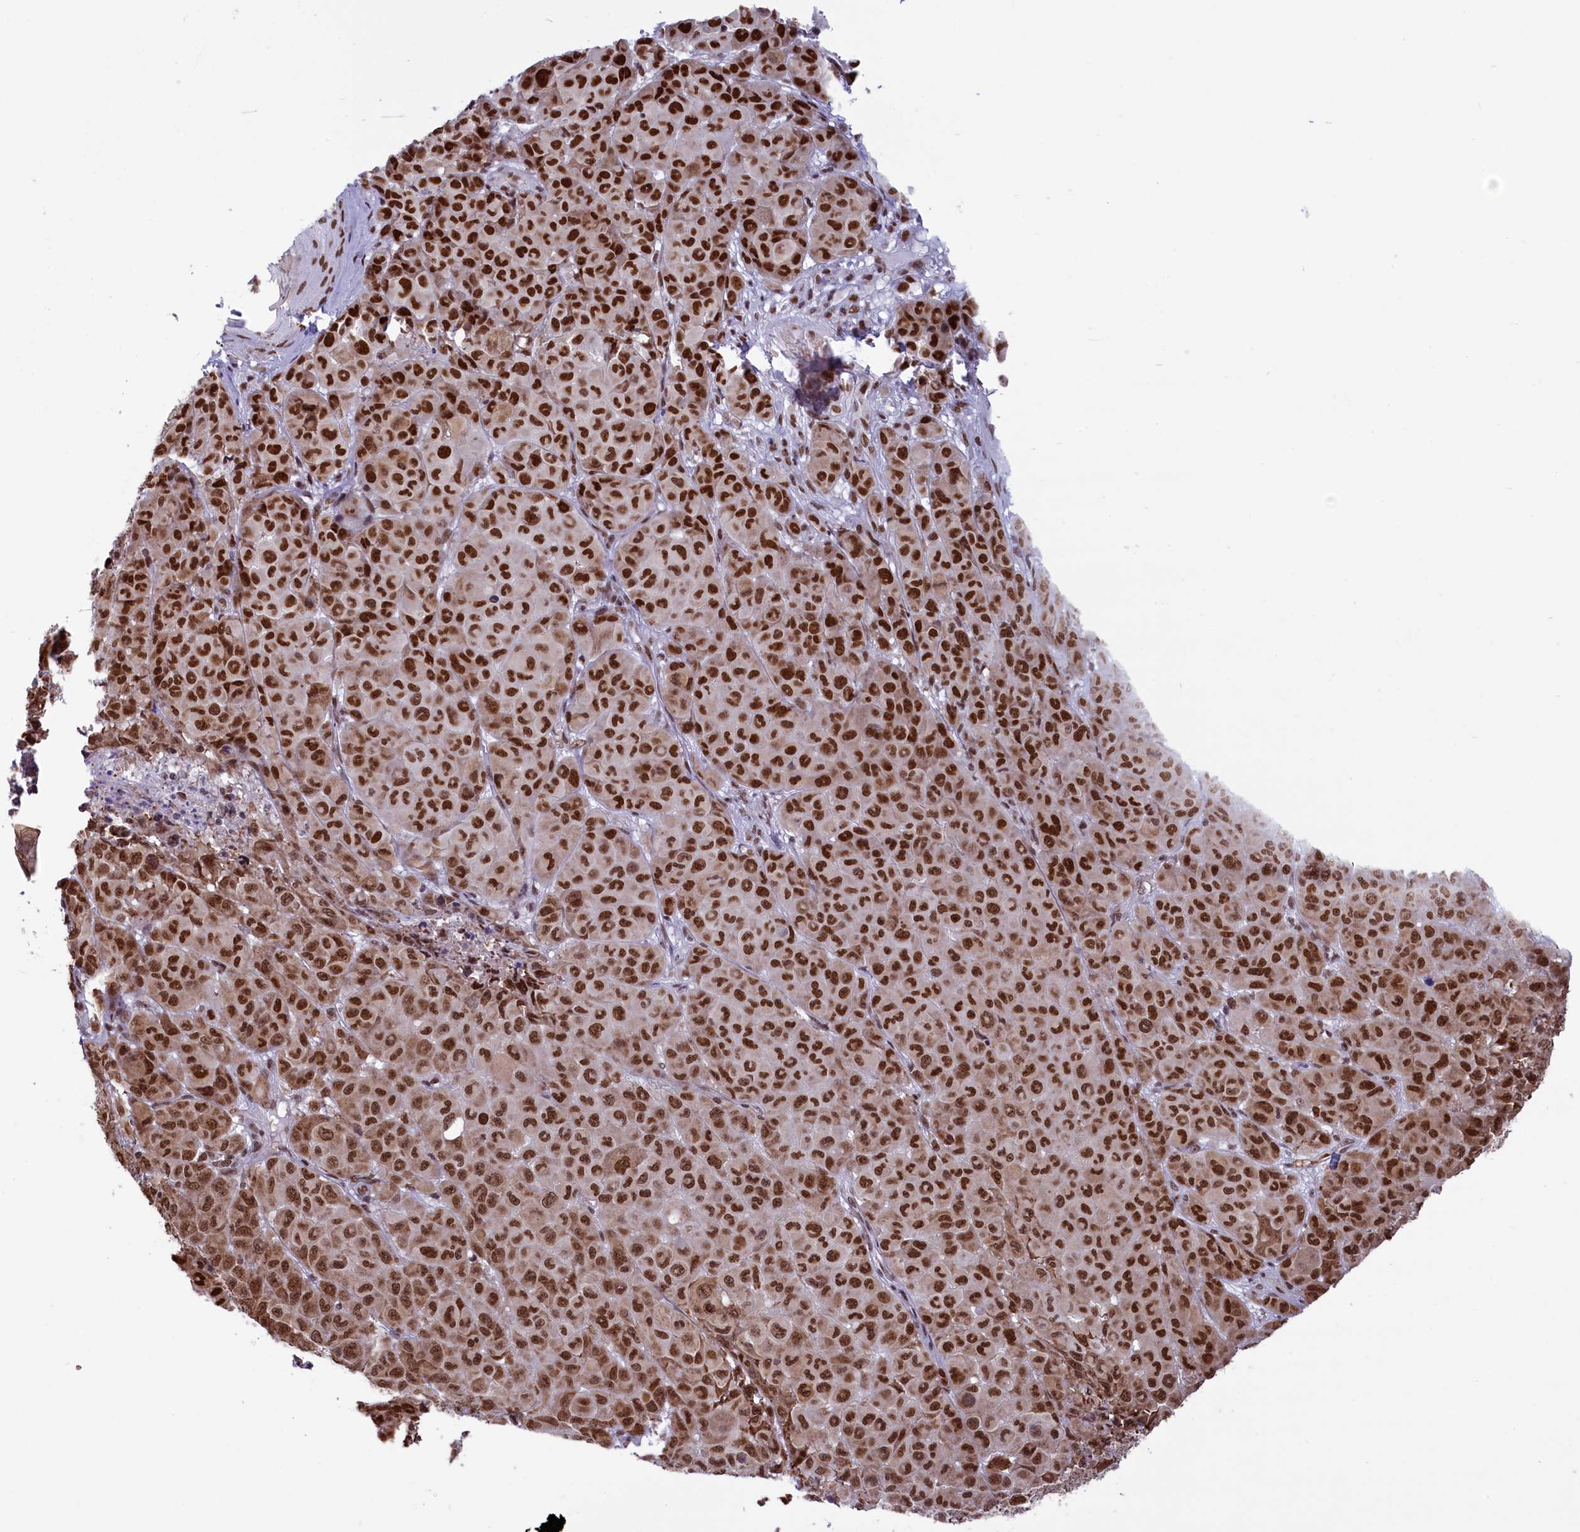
{"staining": {"intensity": "strong", "quantity": ">75%", "location": "nuclear"}, "tissue": "melanoma", "cell_type": "Tumor cells", "image_type": "cancer", "snomed": [{"axis": "morphology", "description": "Malignant melanoma, NOS"}, {"axis": "topography", "description": "Skin"}], "caption": "Immunohistochemical staining of human malignant melanoma shows high levels of strong nuclear positivity in approximately >75% of tumor cells. Nuclei are stained in blue.", "gene": "MPHOSPH8", "patient": {"sex": "male", "age": 73}}